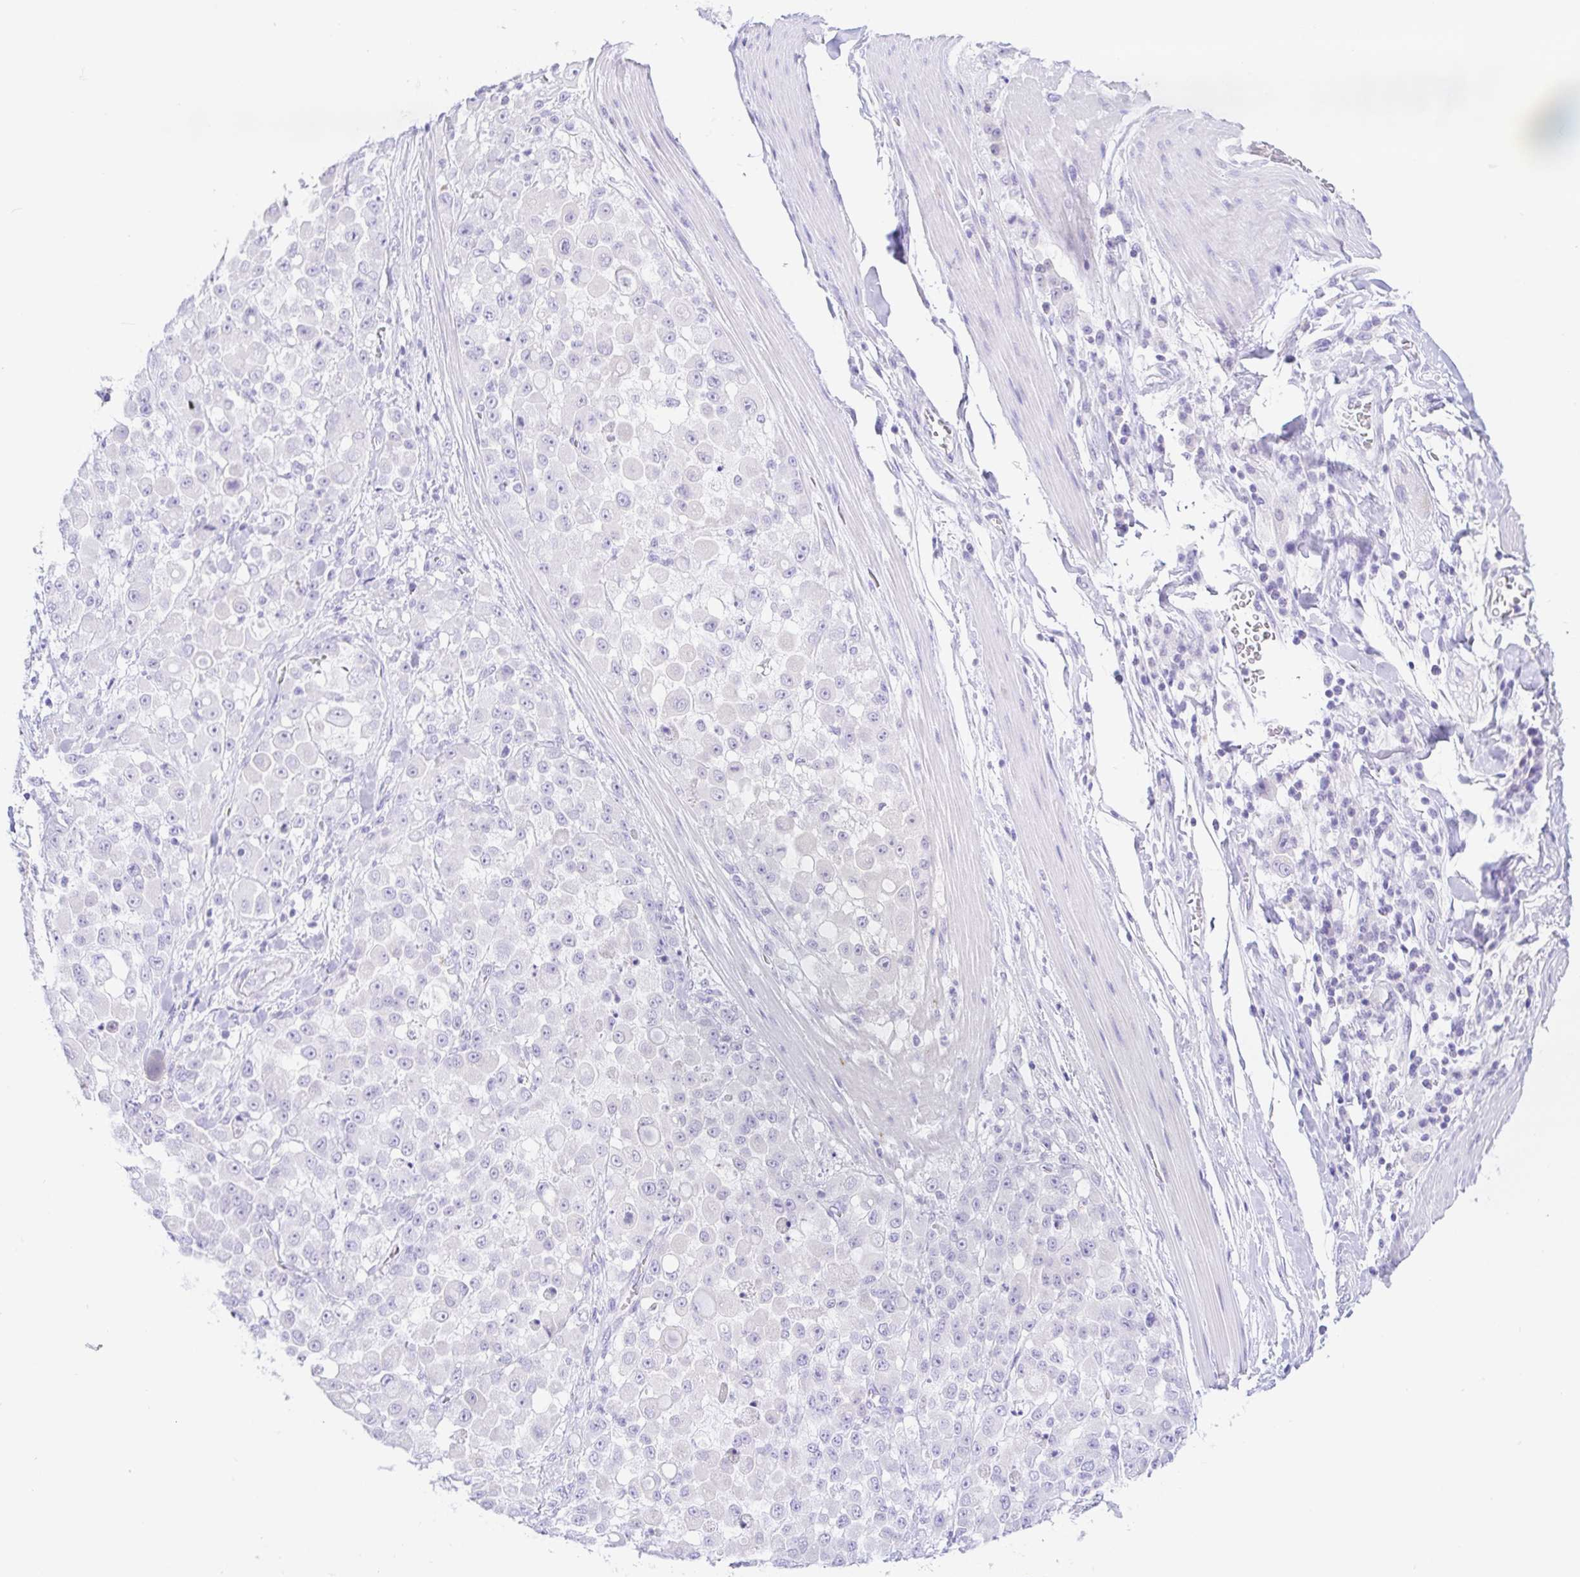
{"staining": {"intensity": "negative", "quantity": "none", "location": "none"}, "tissue": "stomach cancer", "cell_type": "Tumor cells", "image_type": "cancer", "snomed": [{"axis": "morphology", "description": "Adenocarcinoma, NOS"}, {"axis": "topography", "description": "Stomach"}], "caption": "This is an IHC photomicrograph of stomach cancer. There is no staining in tumor cells.", "gene": "PAX8", "patient": {"sex": "female", "age": 76}}